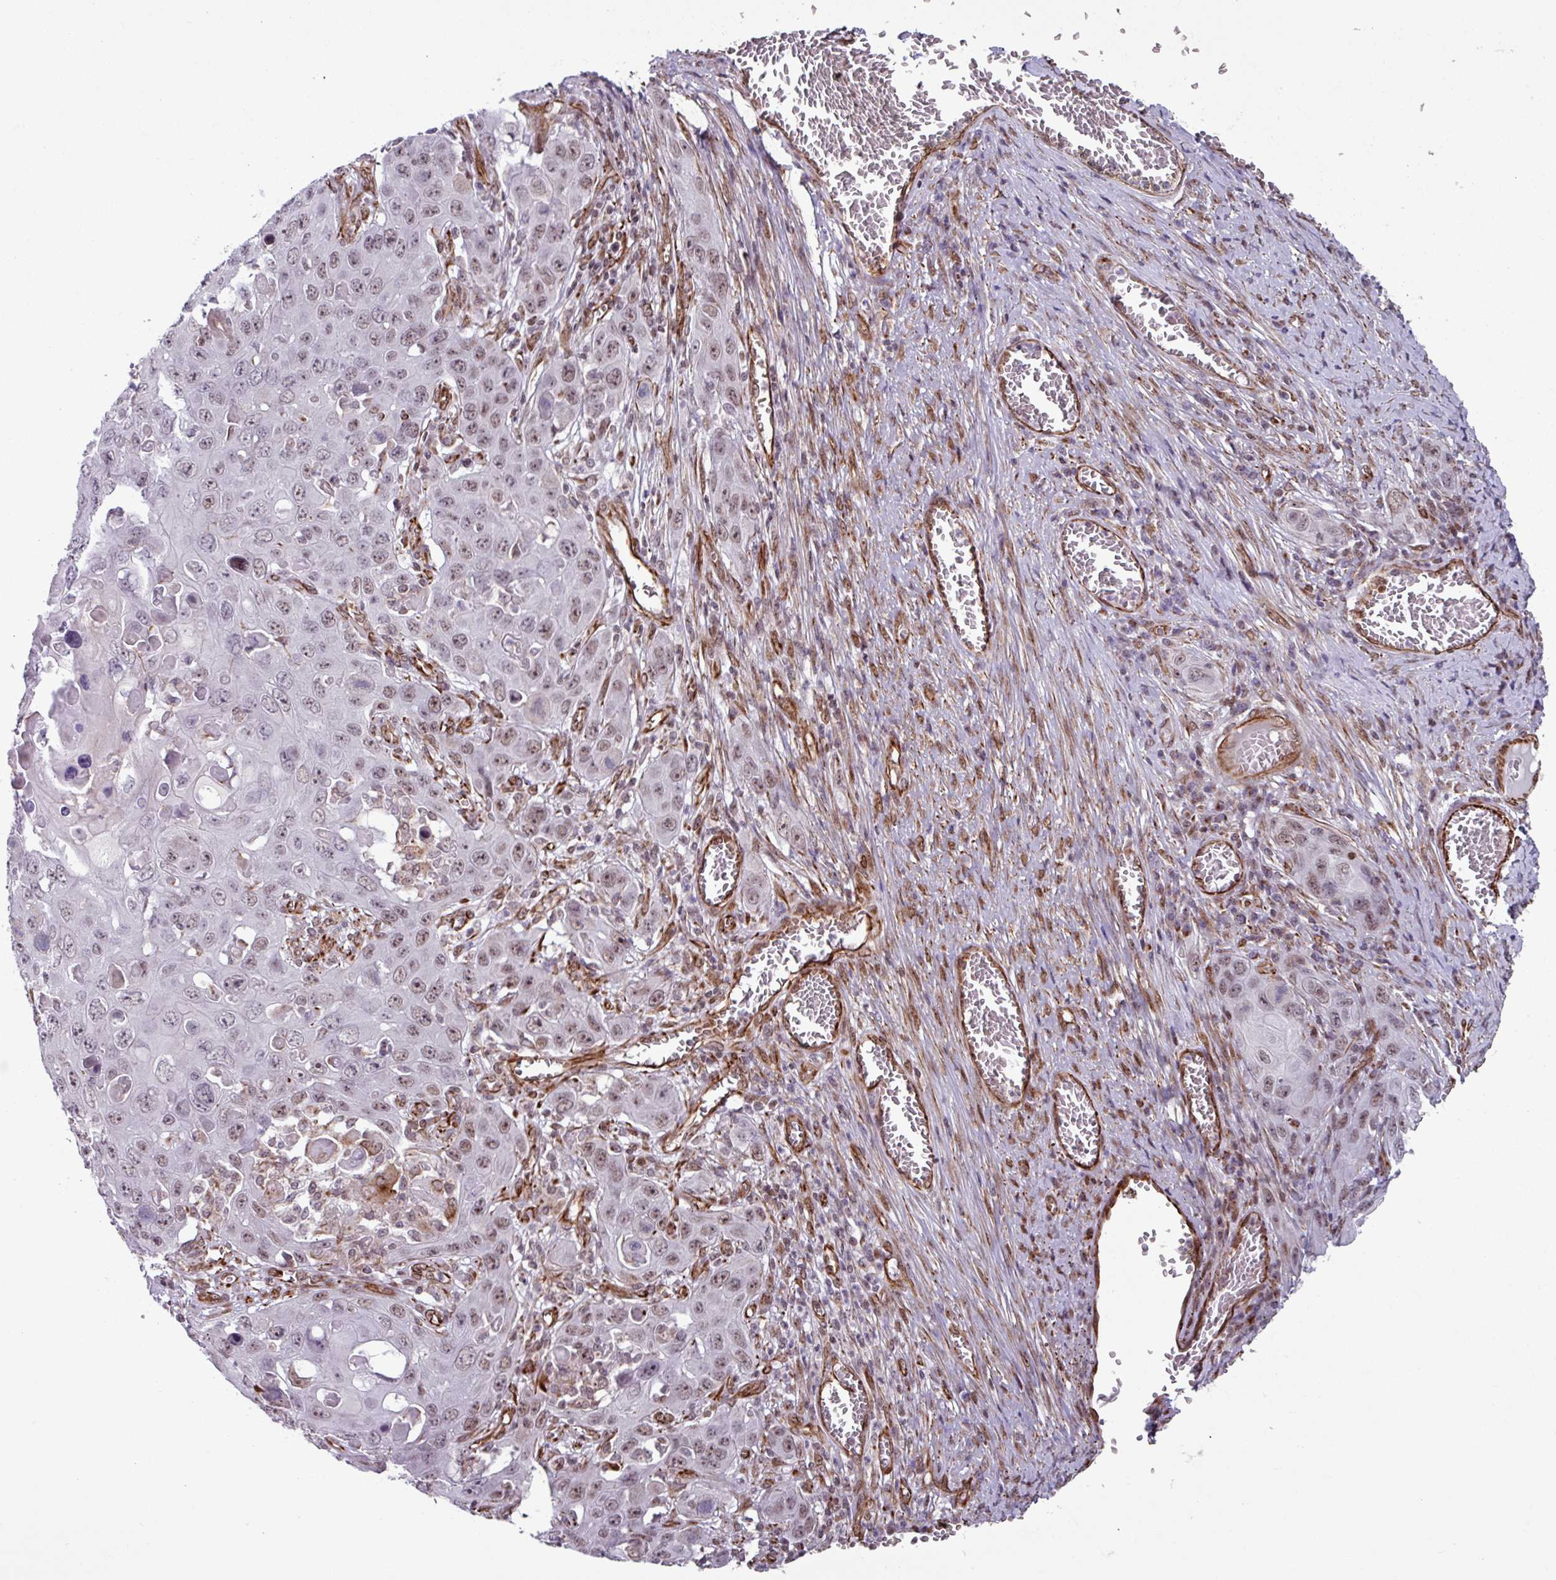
{"staining": {"intensity": "weak", "quantity": ">75%", "location": "nuclear"}, "tissue": "skin cancer", "cell_type": "Tumor cells", "image_type": "cancer", "snomed": [{"axis": "morphology", "description": "Squamous cell carcinoma, NOS"}, {"axis": "topography", "description": "Skin"}], "caption": "Human skin squamous cell carcinoma stained with a brown dye displays weak nuclear positive expression in about >75% of tumor cells.", "gene": "CHD3", "patient": {"sex": "male", "age": 55}}